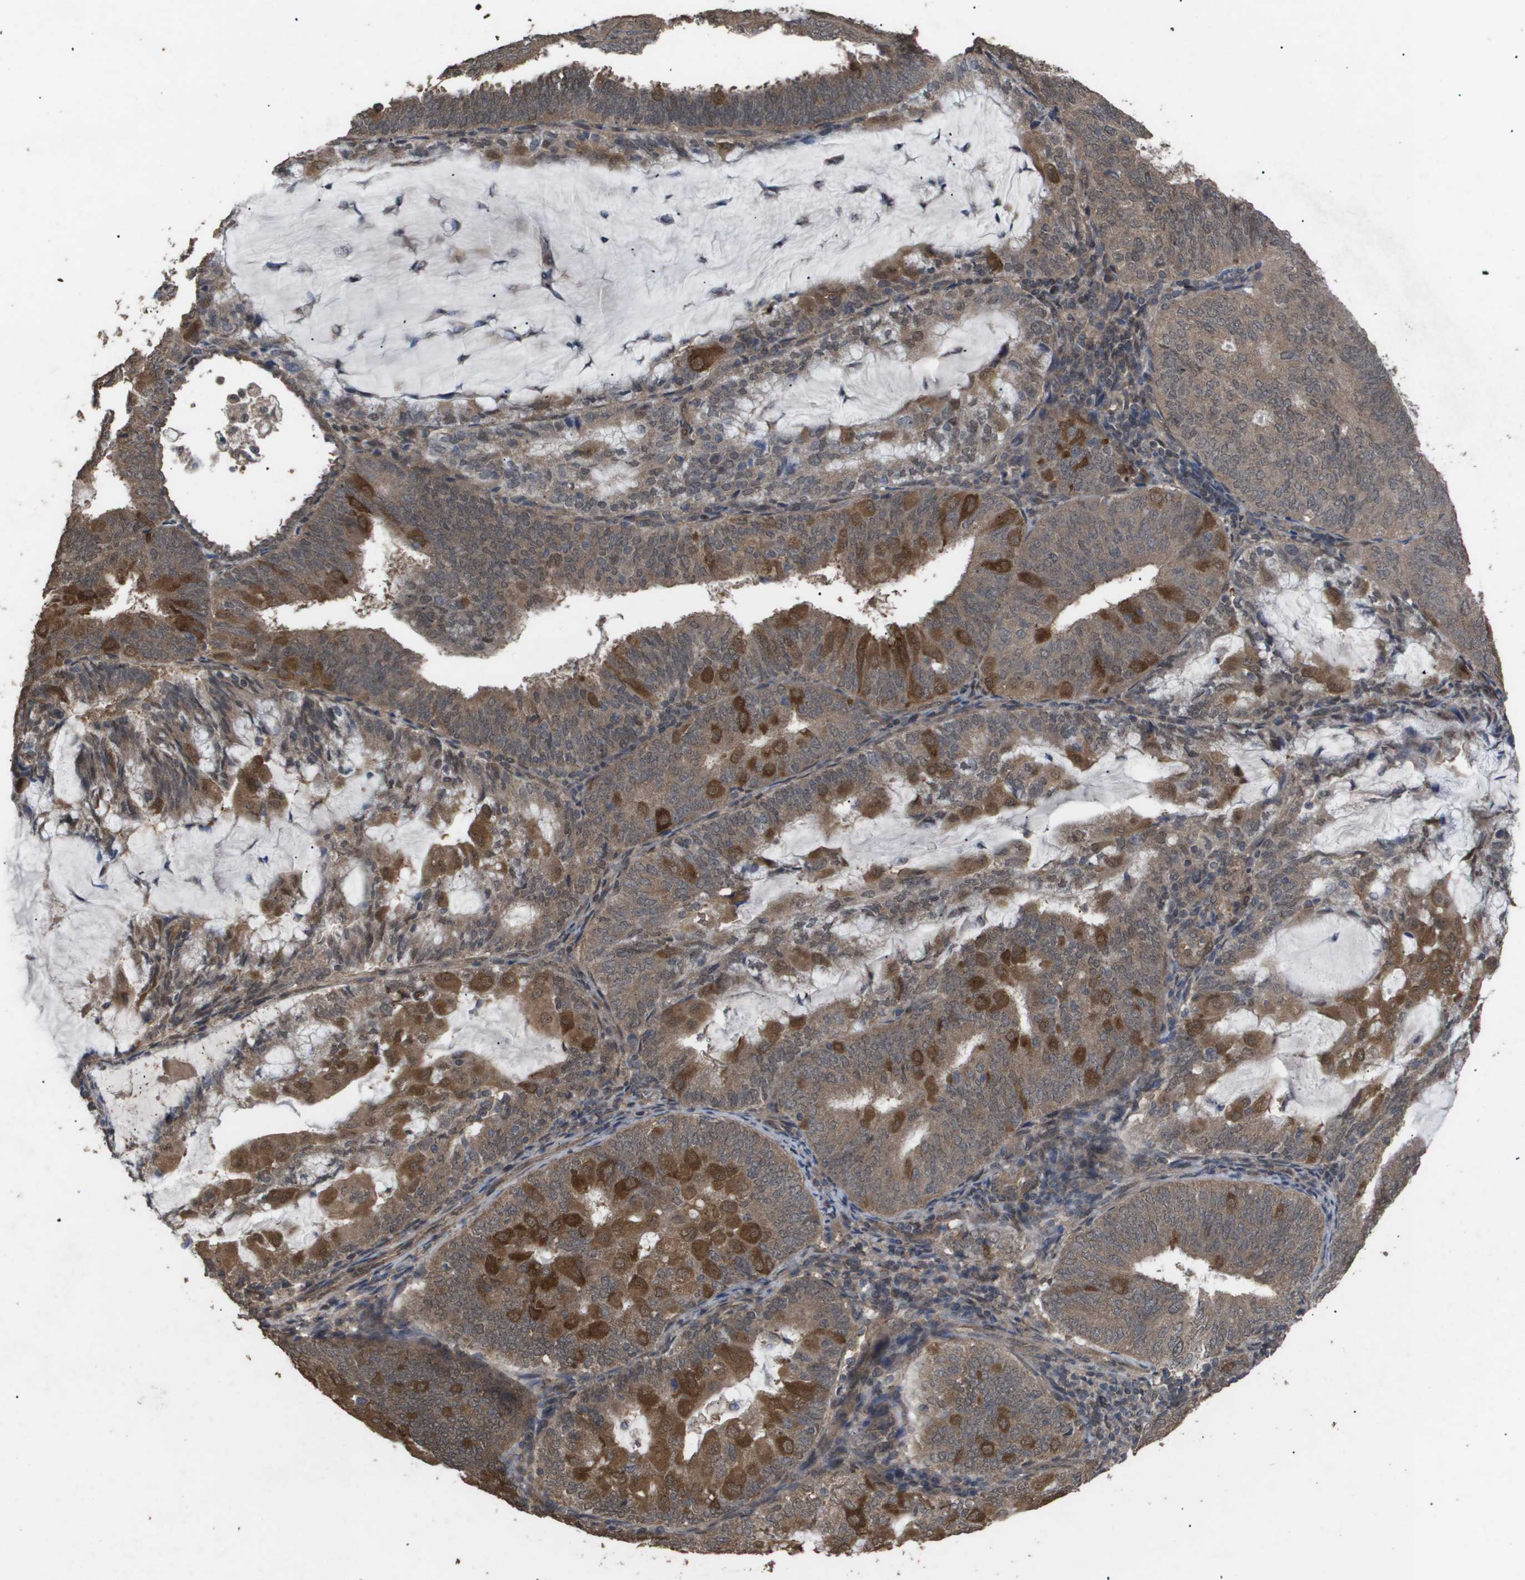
{"staining": {"intensity": "moderate", "quantity": ">75%", "location": "cytoplasmic/membranous"}, "tissue": "endometrial cancer", "cell_type": "Tumor cells", "image_type": "cancer", "snomed": [{"axis": "morphology", "description": "Adenocarcinoma, NOS"}, {"axis": "topography", "description": "Endometrium"}], "caption": "Immunohistochemistry (DAB) staining of human endometrial cancer shows moderate cytoplasmic/membranous protein expression in approximately >75% of tumor cells.", "gene": "CUL5", "patient": {"sex": "female", "age": 81}}